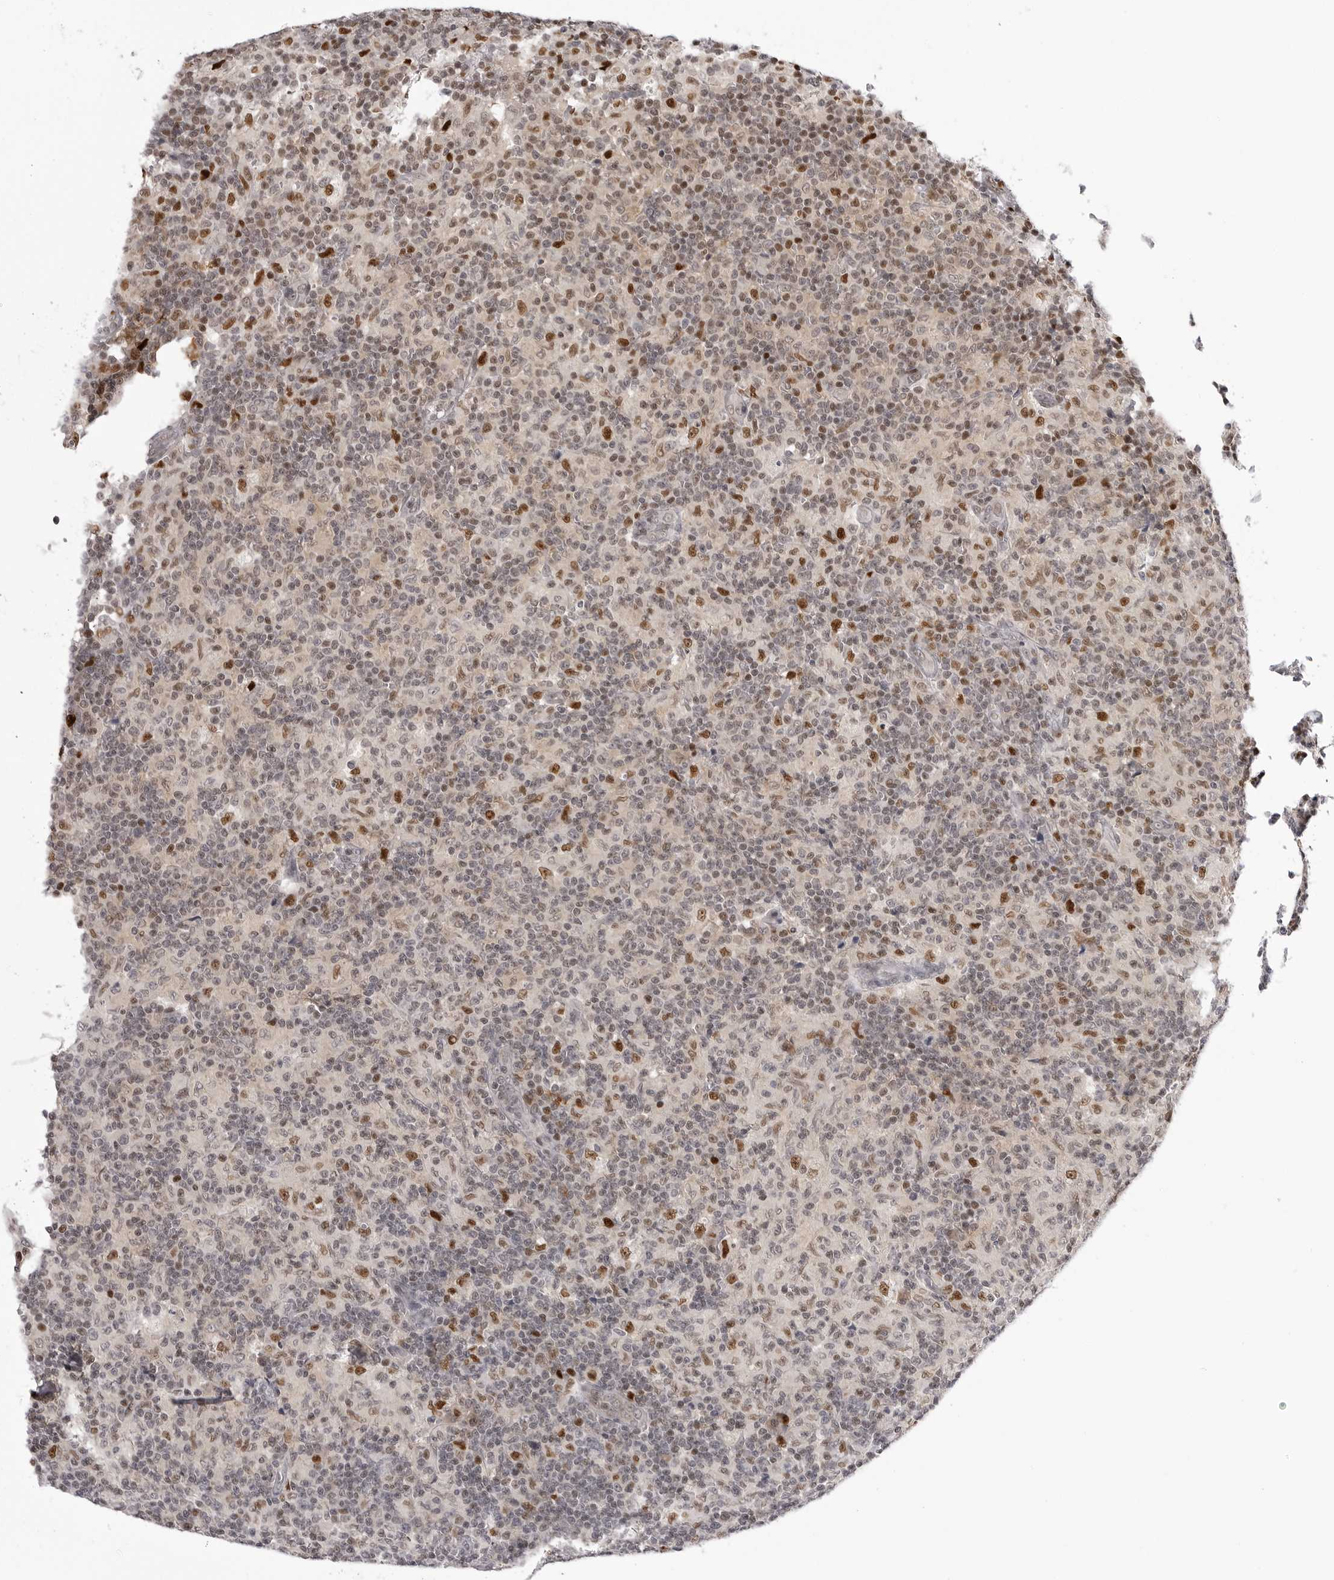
{"staining": {"intensity": "moderate", "quantity": ">75%", "location": "cytoplasmic/membranous"}, "tissue": "lymph node", "cell_type": "Germinal center cells", "image_type": "normal", "snomed": [{"axis": "morphology", "description": "Normal tissue, NOS"}, {"axis": "morphology", "description": "Inflammation, NOS"}, {"axis": "topography", "description": "Lymph node"}], "caption": "An image of human lymph node stained for a protein displays moderate cytoplasmic/membranous brown staining in germinal center cells. The protein is shown in brown color, while the nuclei are stained blue.", "gene": "PTK2B", "patient": {"sex": "male", "age": 55}}